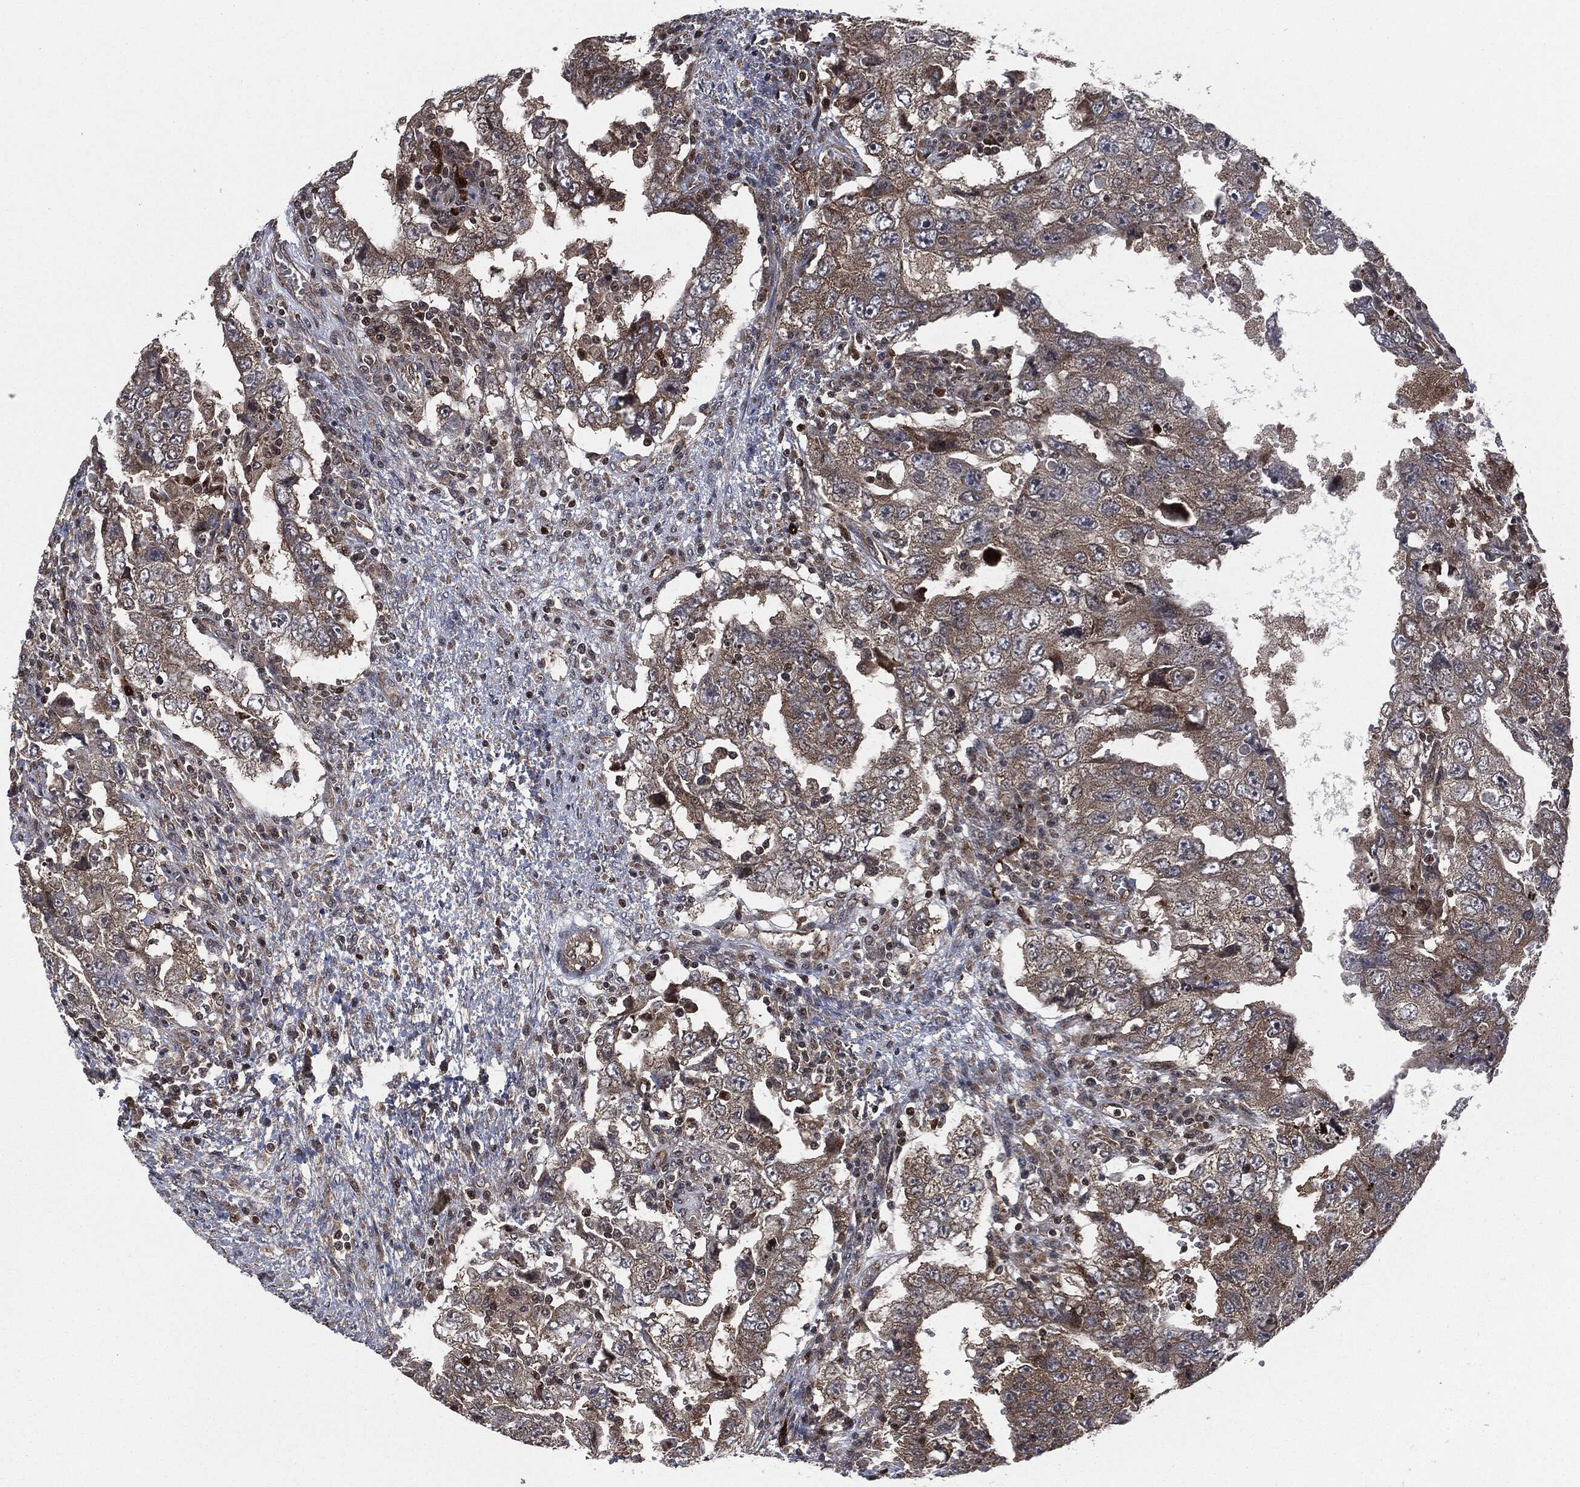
{"staining": {"intensity": "moderate", "quantity": "25%-75%", "location": "cytoplasmic/membranous"}, "tissue": "testis cancer", "cell_type": "Tumor cells", "image_type": "cancer", "snomed": [{"axis": "morphology", "description": "Carcinoma, Embryonal, NOS"}, {"axis": "topography", "description": "Testis"}], "caption": "Brown immunohistochemical staining in testis embryonal carcinoma displays moderate cytoplasmic/membranous positivity in approximately 25%-75% of tumor cells.", "gene": "HRAS", "patient": {"sex": "male", "age": 26}}